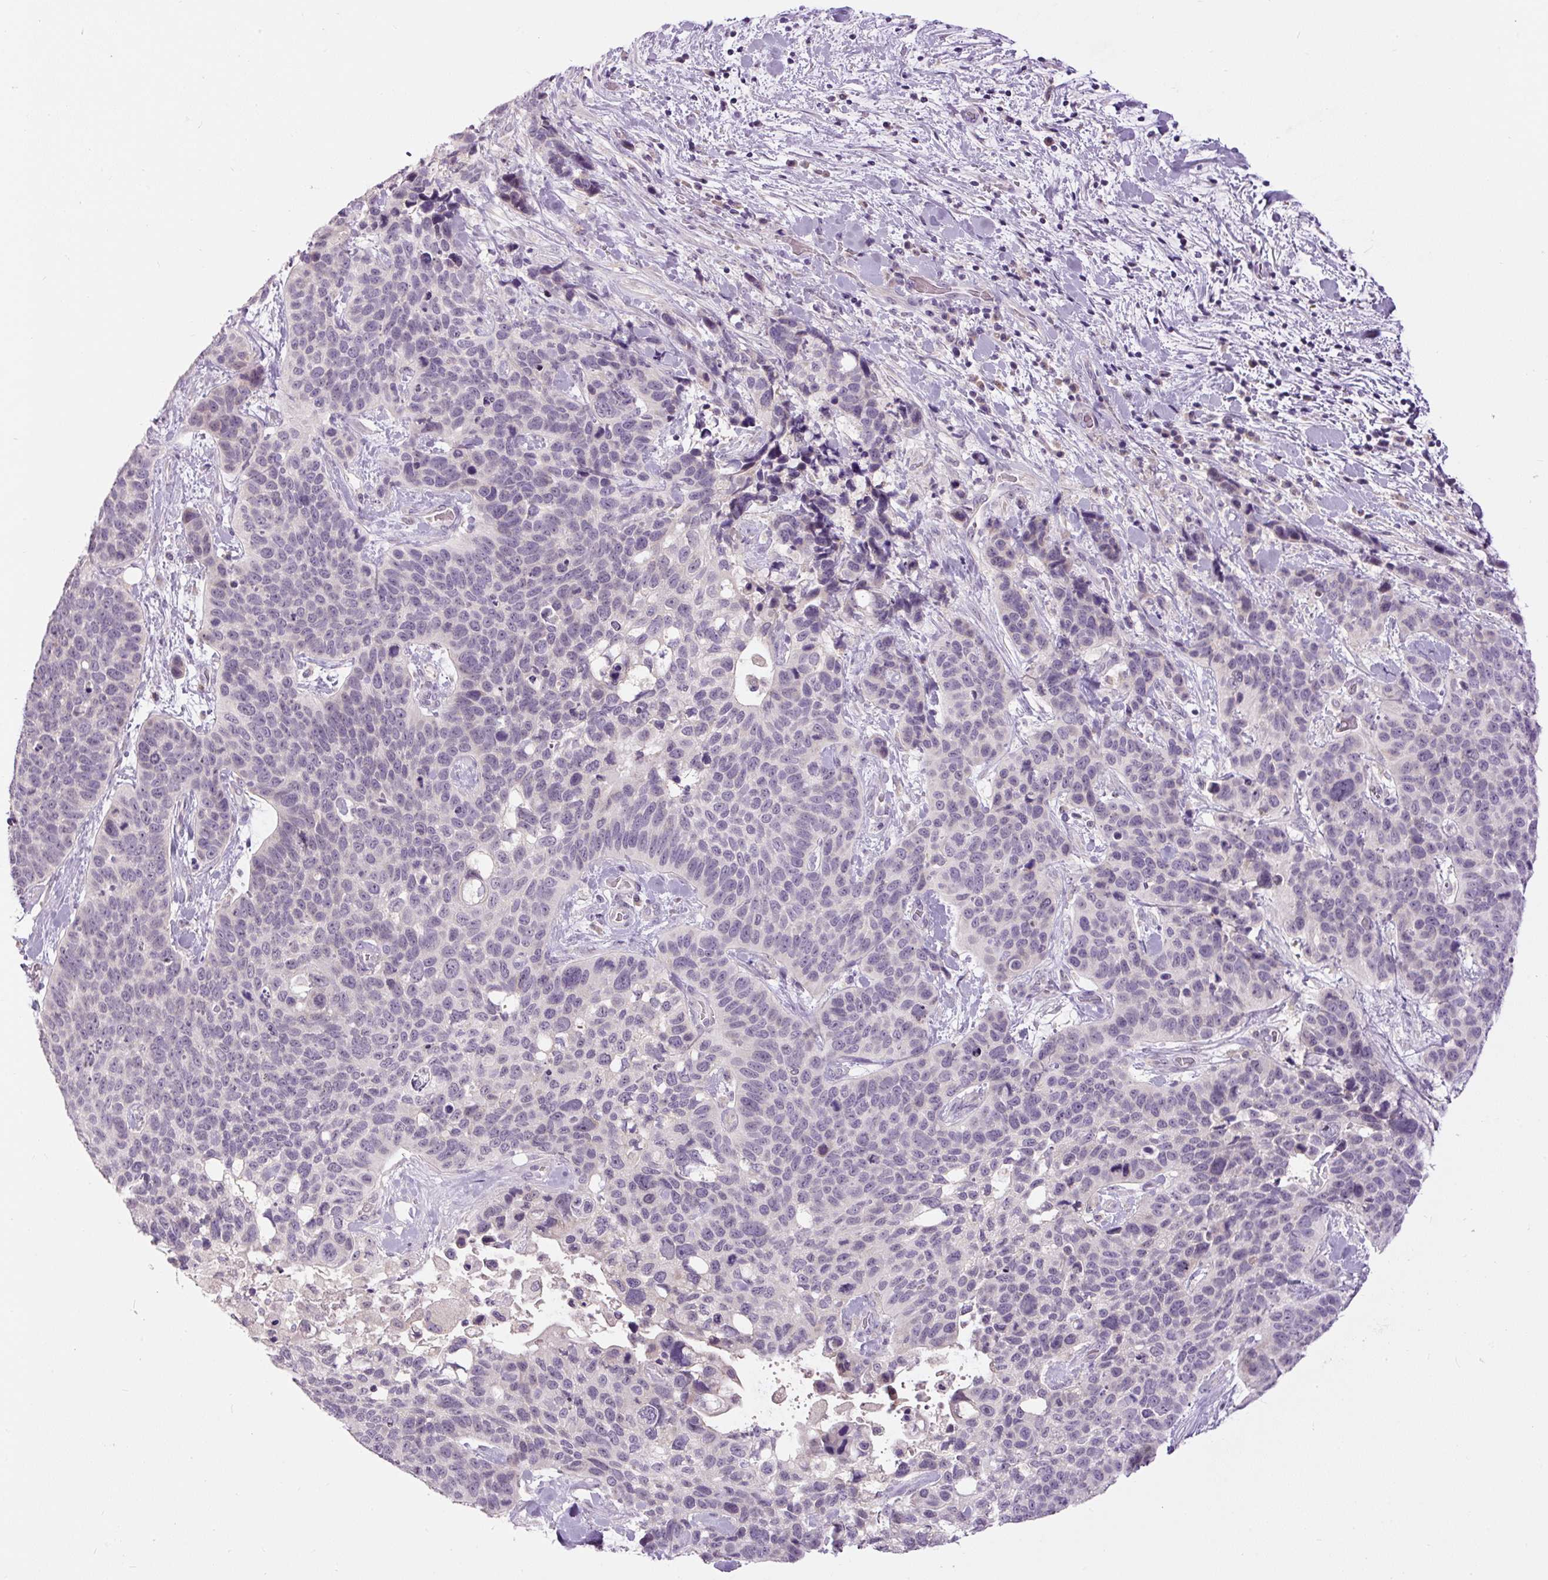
{"staining": {"intensity": "negative", "quantity": "none", "location": "none"}, "tissue": "lung cancer", "cell_type": "Tumor cells", "image_type": "cancer", "snomed": [{"axis": "morphology", "description": "Squamous cell carcinoma, NOS"}, {"axis": "topography", "description": "Lung"}], "caption": "This image is of squamous cell carcinoma (lung) stained with IHC to label a protein in brown with the nuclei are counter-stained blue. There is no staining in tumor cells.", "gene": "FABP7", "patient": {"sex": "male", "age": 62}}